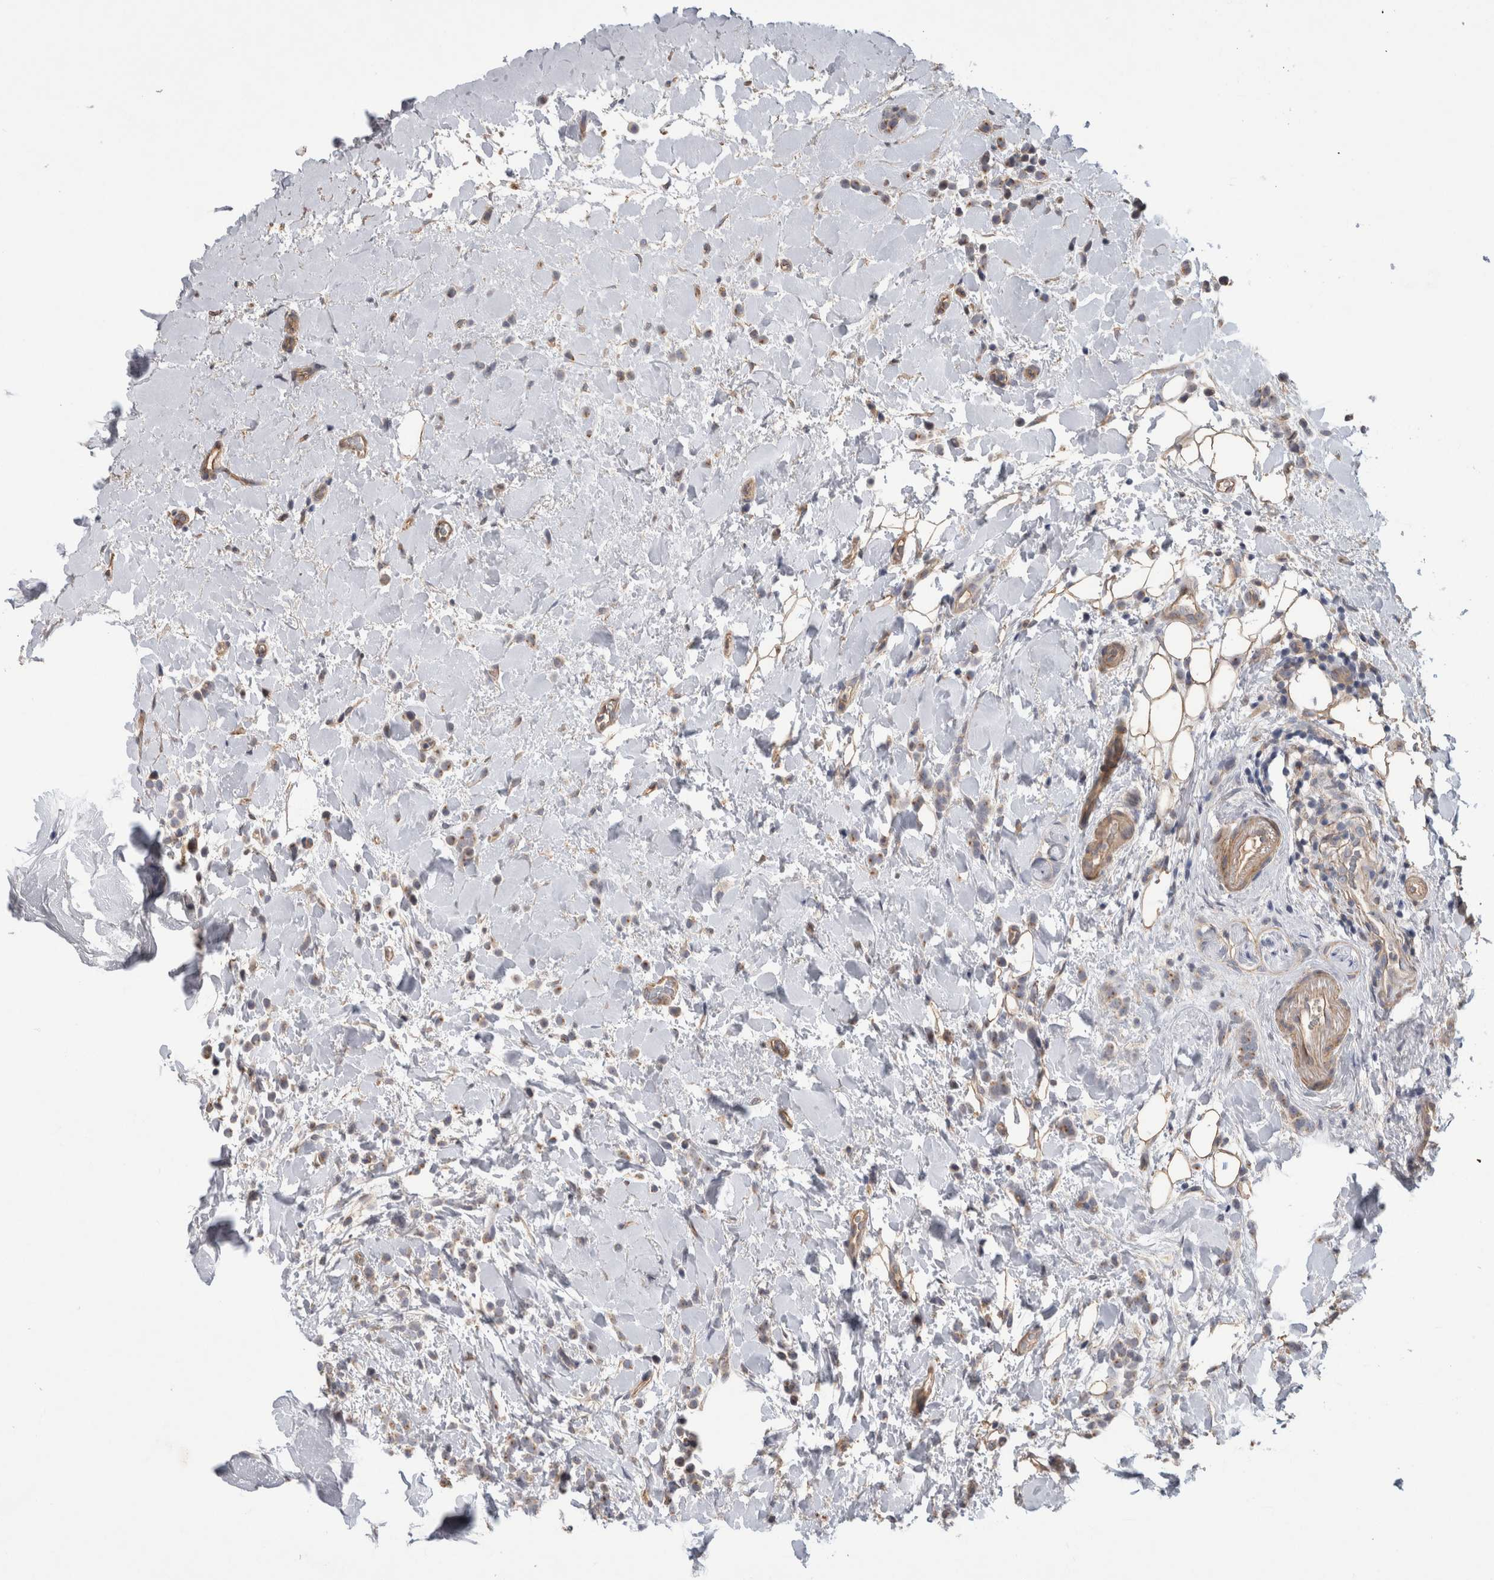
{"staining": {"intensity": "weak", "quantity": "<25%", "location": "cytoplasmic/membranous"}, "tissue": "breast cancer", "cell_type": "Tumor cells", "image_type": "cancer", "snomed": [{"axis": "morphology", "description": "Normal tissue, NOS"}, {"axis": "morphology", "description": "Lobular carcinoma"}, {"axis": "topography", "description": "Breast"}], "caption": "Breast lobular carcinoma was stained to show a protein in brown. There is no significant staining in tumor cells.", "gene": "ANKFY1", "patient": {"sex": "female", "age": 50}}